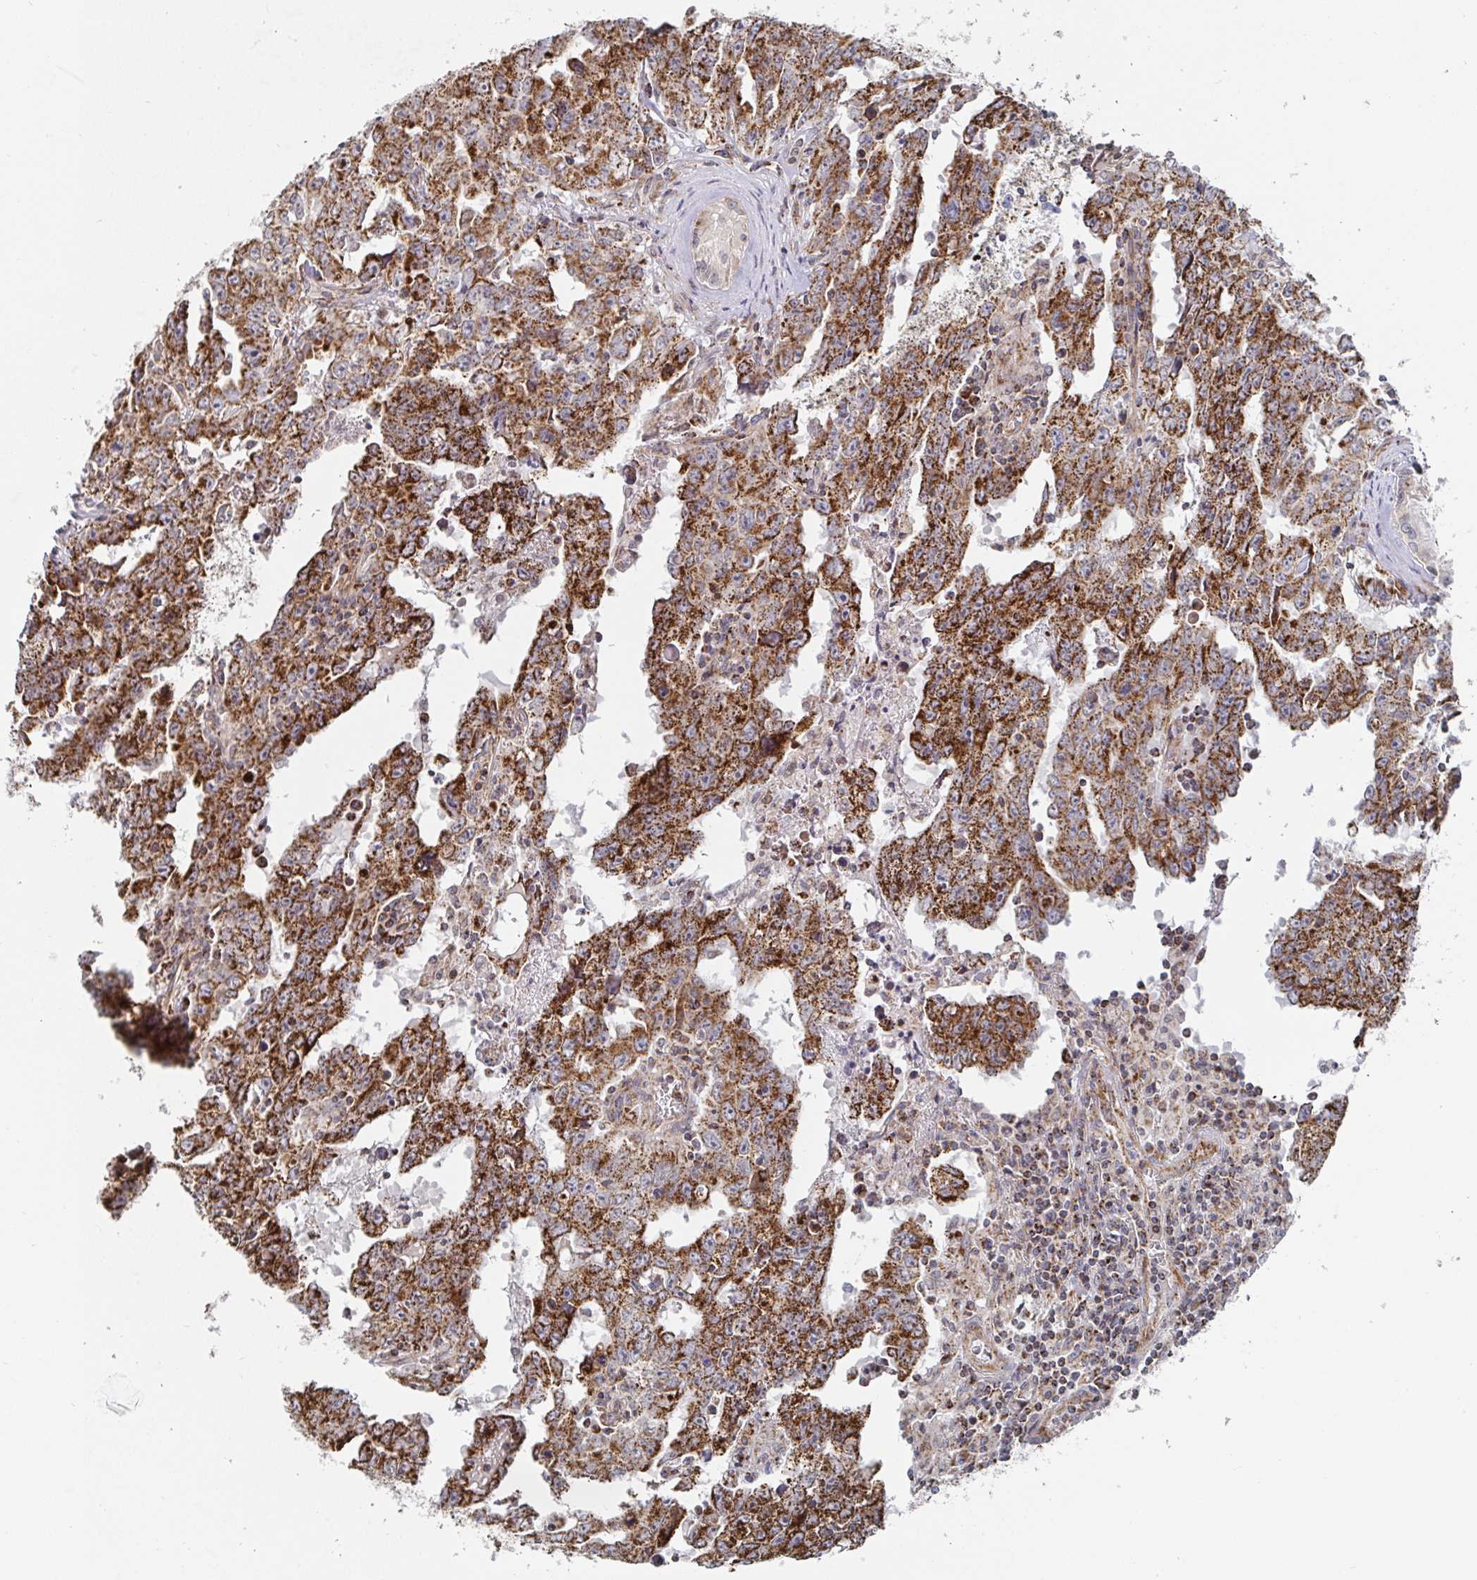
{"staining": {"intensity": "strong", "quantity": ">75%", "location": "cytoplasmic/membranous"}, "tissue": "testis cancer", "cell_type": "Tumor cells", "image_type": "cancer", "snomed": [{"axis": "morphology", "description": "Carcinoma, Embryonal, NOS"}, {"axis": "topography", "description": "Testis"}], "caption": "Embryonal carcinoma (testis) tissue exhibits strong cytoplasmic/membranous positivity in about >75% of tumor cells (Stains: DAB (3,3'-diaminobenzidine) in brown, nuclei in blue, Microscopy: brightfield microscopy at high magnification).", "gene": "STARD8", "patient": {"sex": "male", "age": 22}}